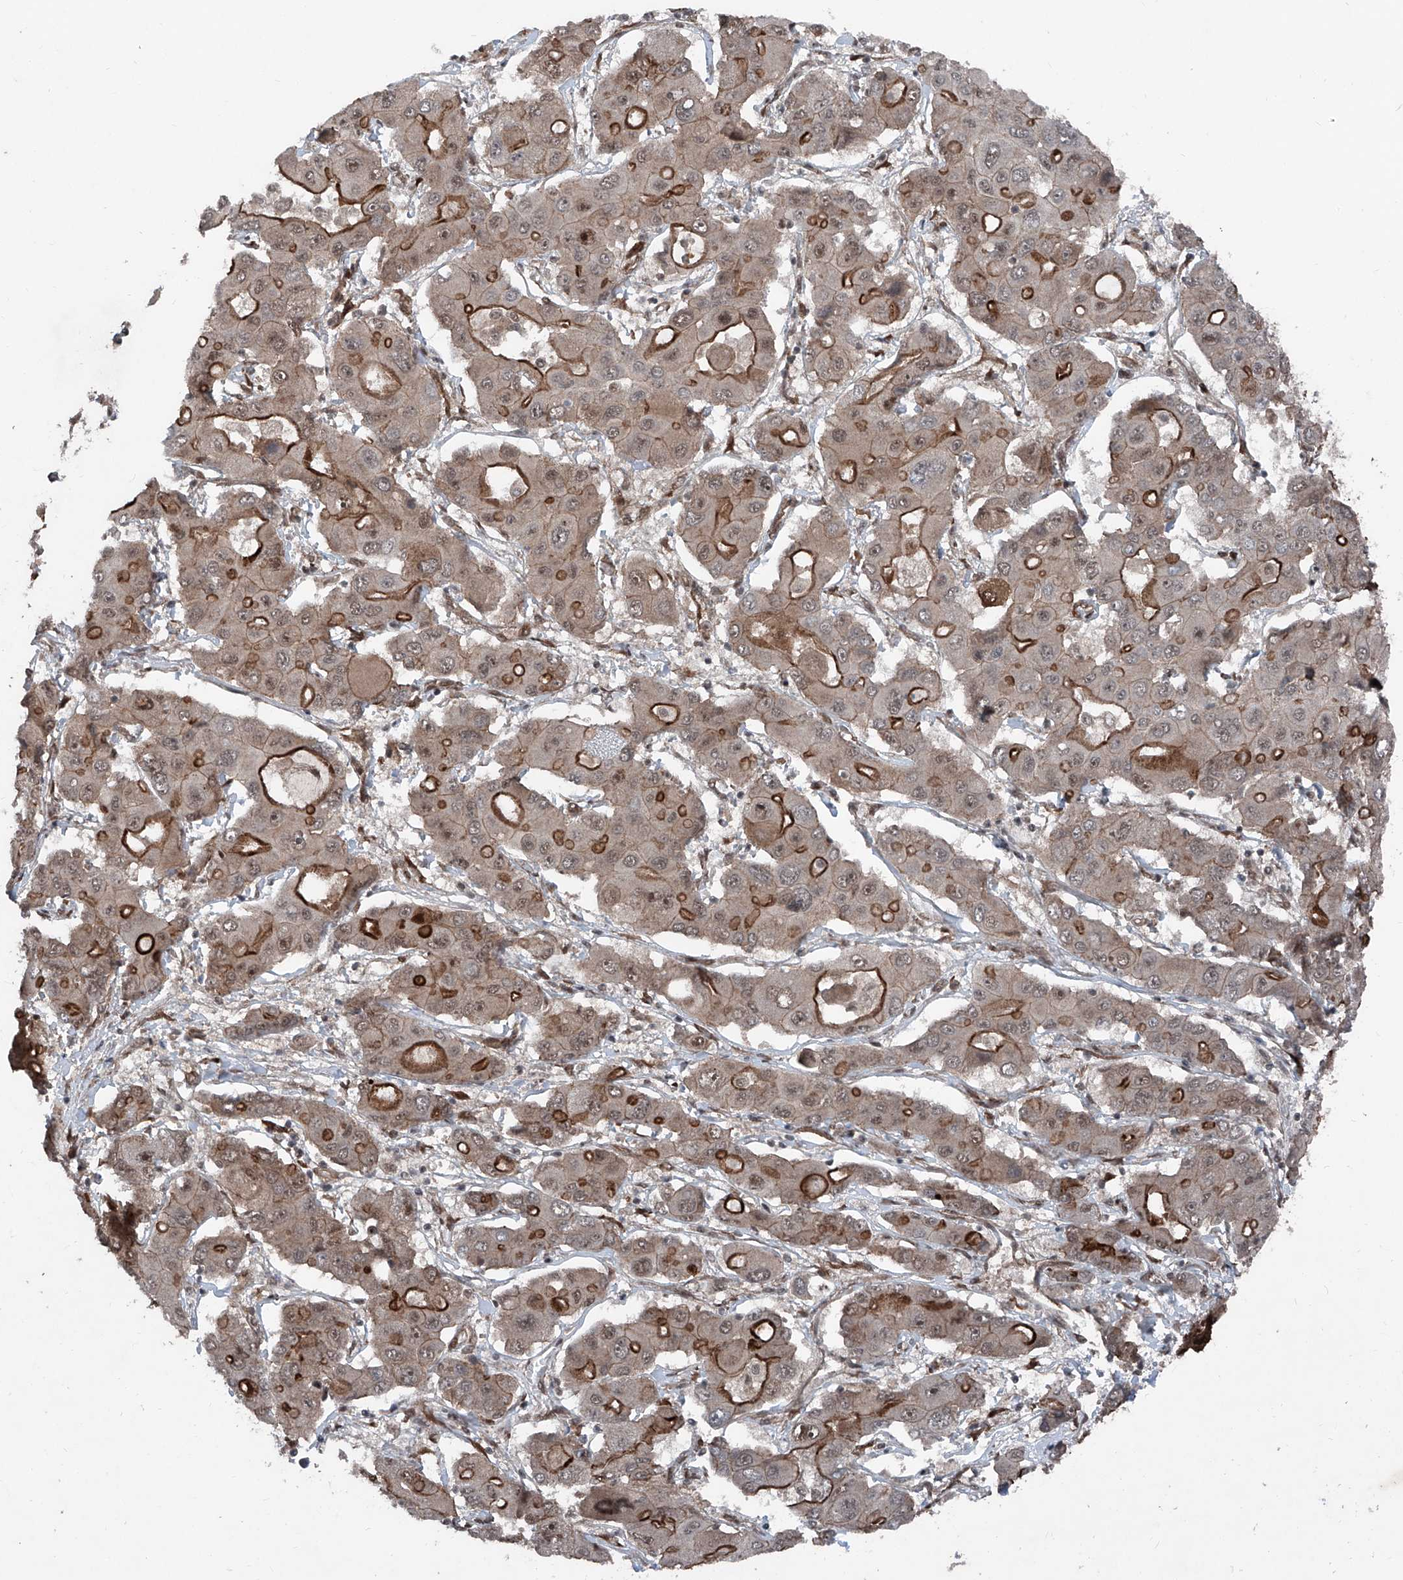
{"staining": {"intensity": "strong", "quantity": "25%-75%", "location": "cytoplasmic/membranous"}, "tissue": "liver cancer", "cell_type": "Tumor cells", "image_type": "cancer", "snomed": [{"axis": "morphology", "description": "Cholangiocarcinoma"}, {"axis": "topography", "description": "Liver"}], "caption": "Liver cancer (cholangiocarcinoma) tissue demonstrates strong cytoplasmic/membranous expression in about 25%-75% of tumor cells (IHC, brightfield microscopy, high magnification).", "gene": "COA7", "patient": {"sex": "male", "age": 67}}